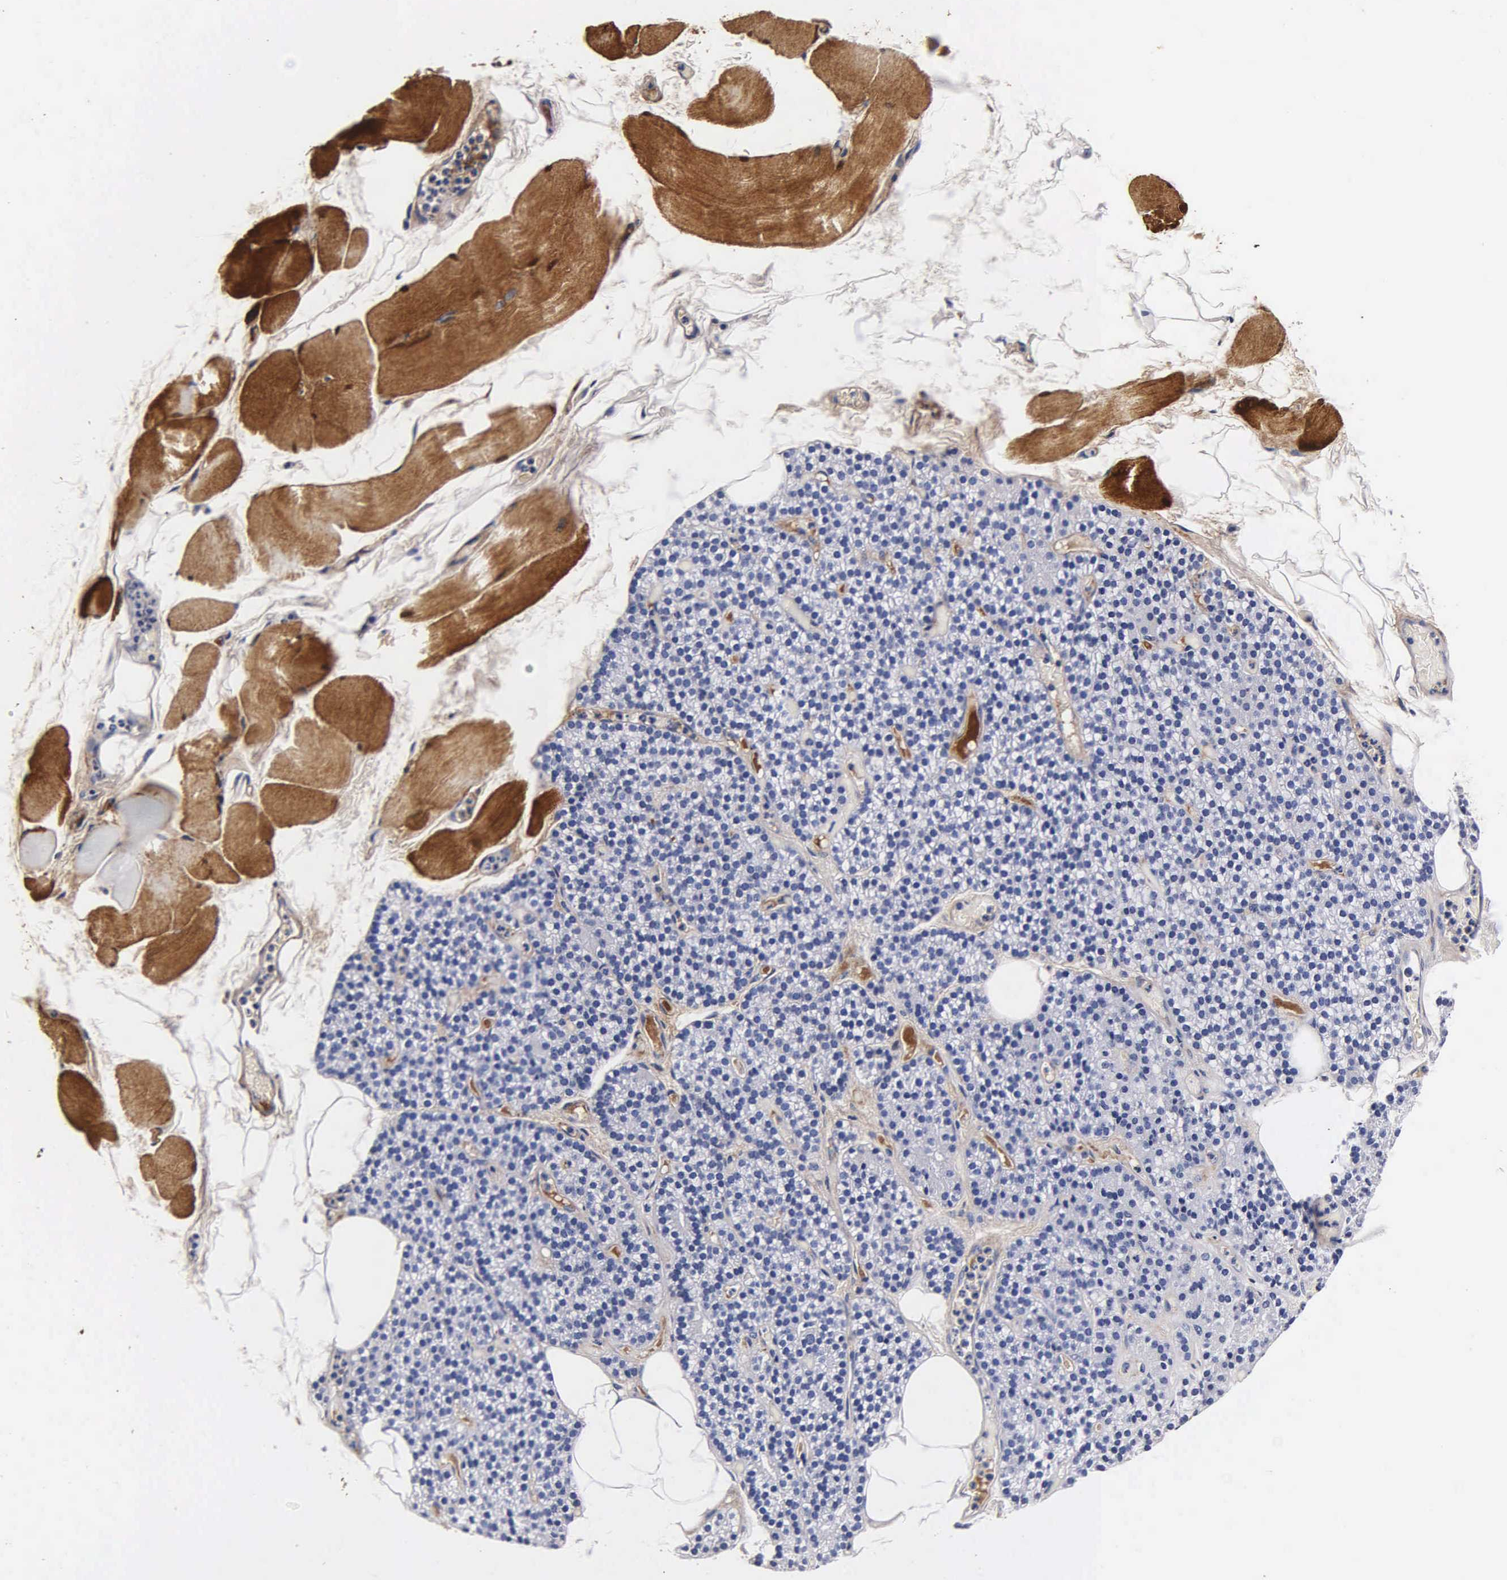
{"staining": {"intensity": "strong", "quantity": ">75%", "location": "cytoplasmic/membranous"}, "tissue": "skeletal muscle", "cell_type": "Myocytes", "image_type": "normal", "snomed": [{"axis": "morphology", "description": "Normal tissue, NOS"}, {"axis": "topography", "description": "Skeletal muscle"}, {"axis": "topography", "description": "Parathyroid gland"}], "caption": "IHC (DAB) staining of benign skeletal muscle displays strong cytoplasmic/membranous protein staining in approximately >75% of myocytes.", "gene": "MB", "patient": {"sex": "female", "age": 37}}